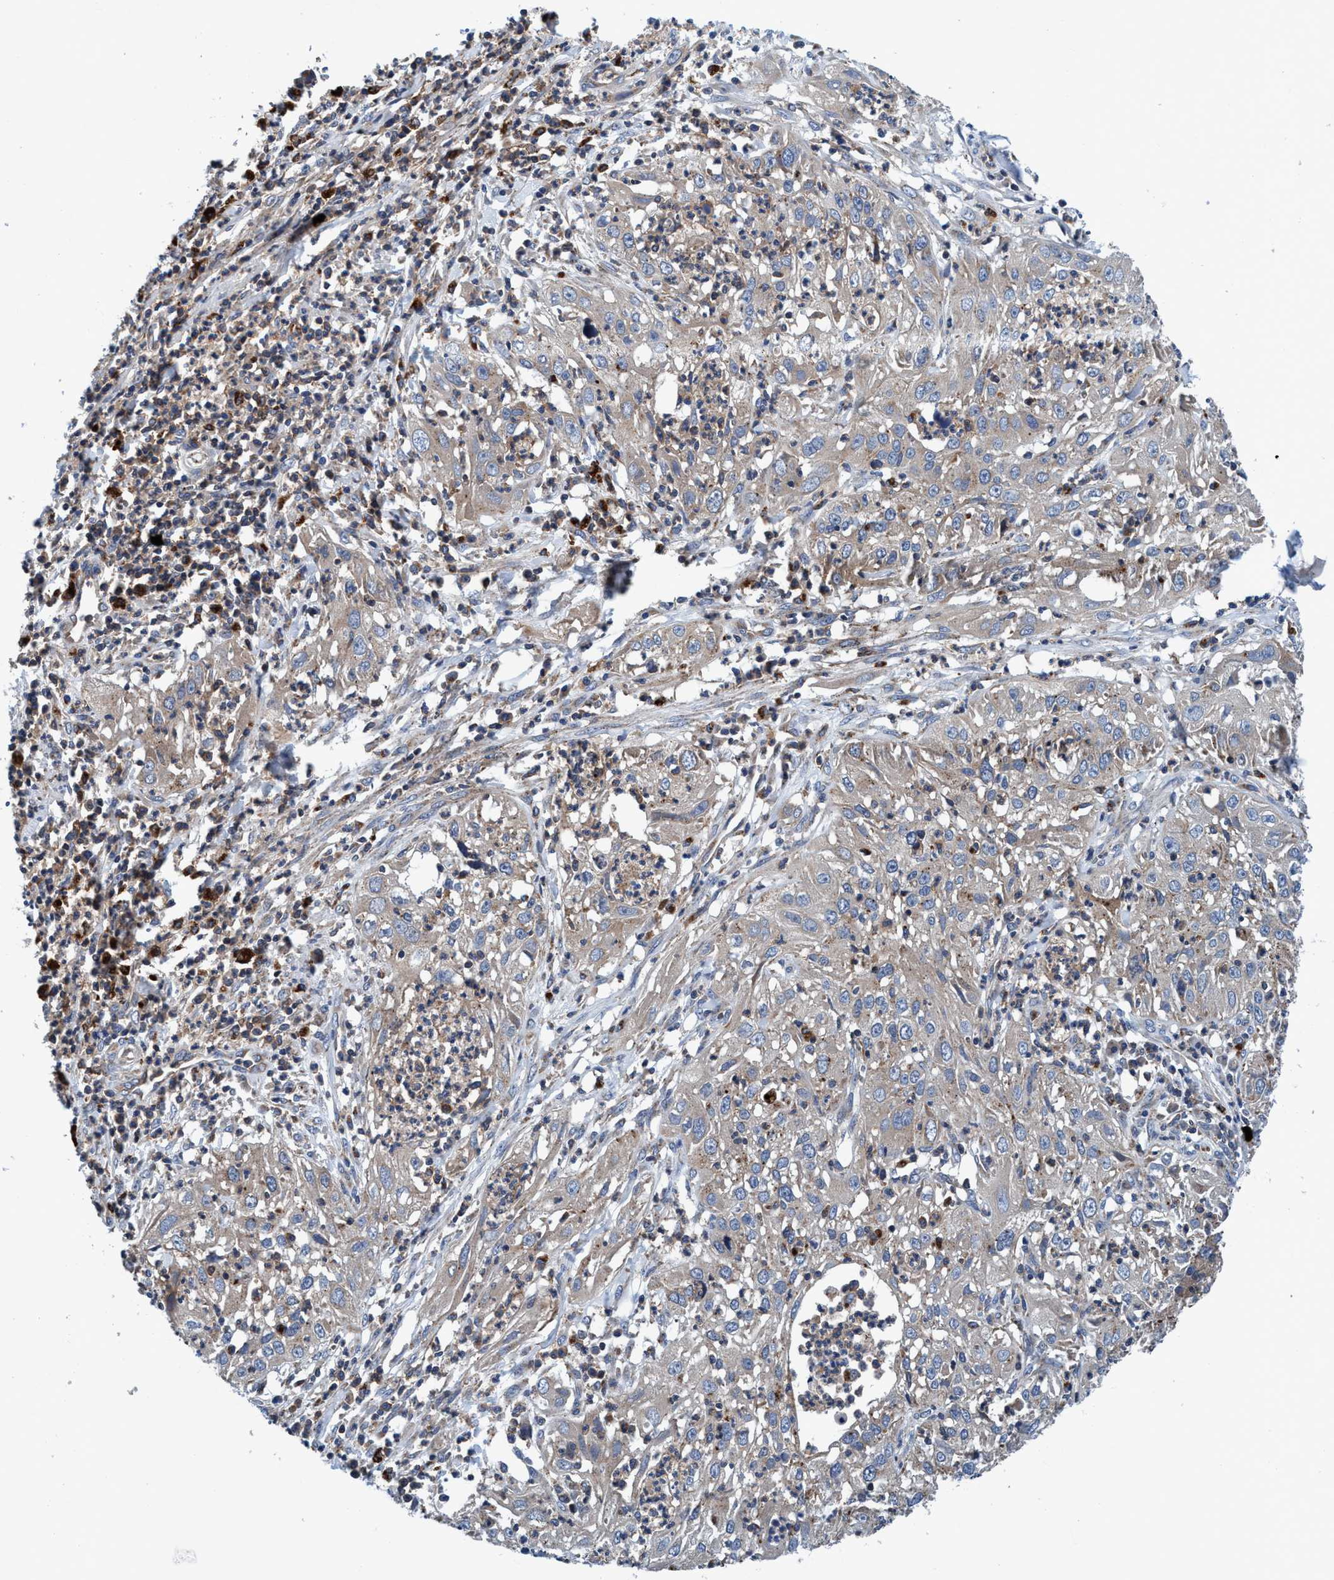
{"staining": {"intensity": "weak", "quantity": "<25%", "location": "cytoplasmic/membranous"}, "tissue": "cervical cancer", "cell_type": "Tumor cells", "image_type": "cancer", "snomed": [{"axis": "morphology", "description": "Squamous cell carcinoma, NOS"}, {"axis": "topography", "description": "Cervix"}], "caption": "Tumor cells show no significant protein expression in cervical cancer (squamous cell carcinoma). (Brightfield microscopy of DAB (3,3'-diaminobenzidine) immunohistochemistry at high magnification).", "gene": "ENDOG", "patient": {"sex": "female", "age": 32}}